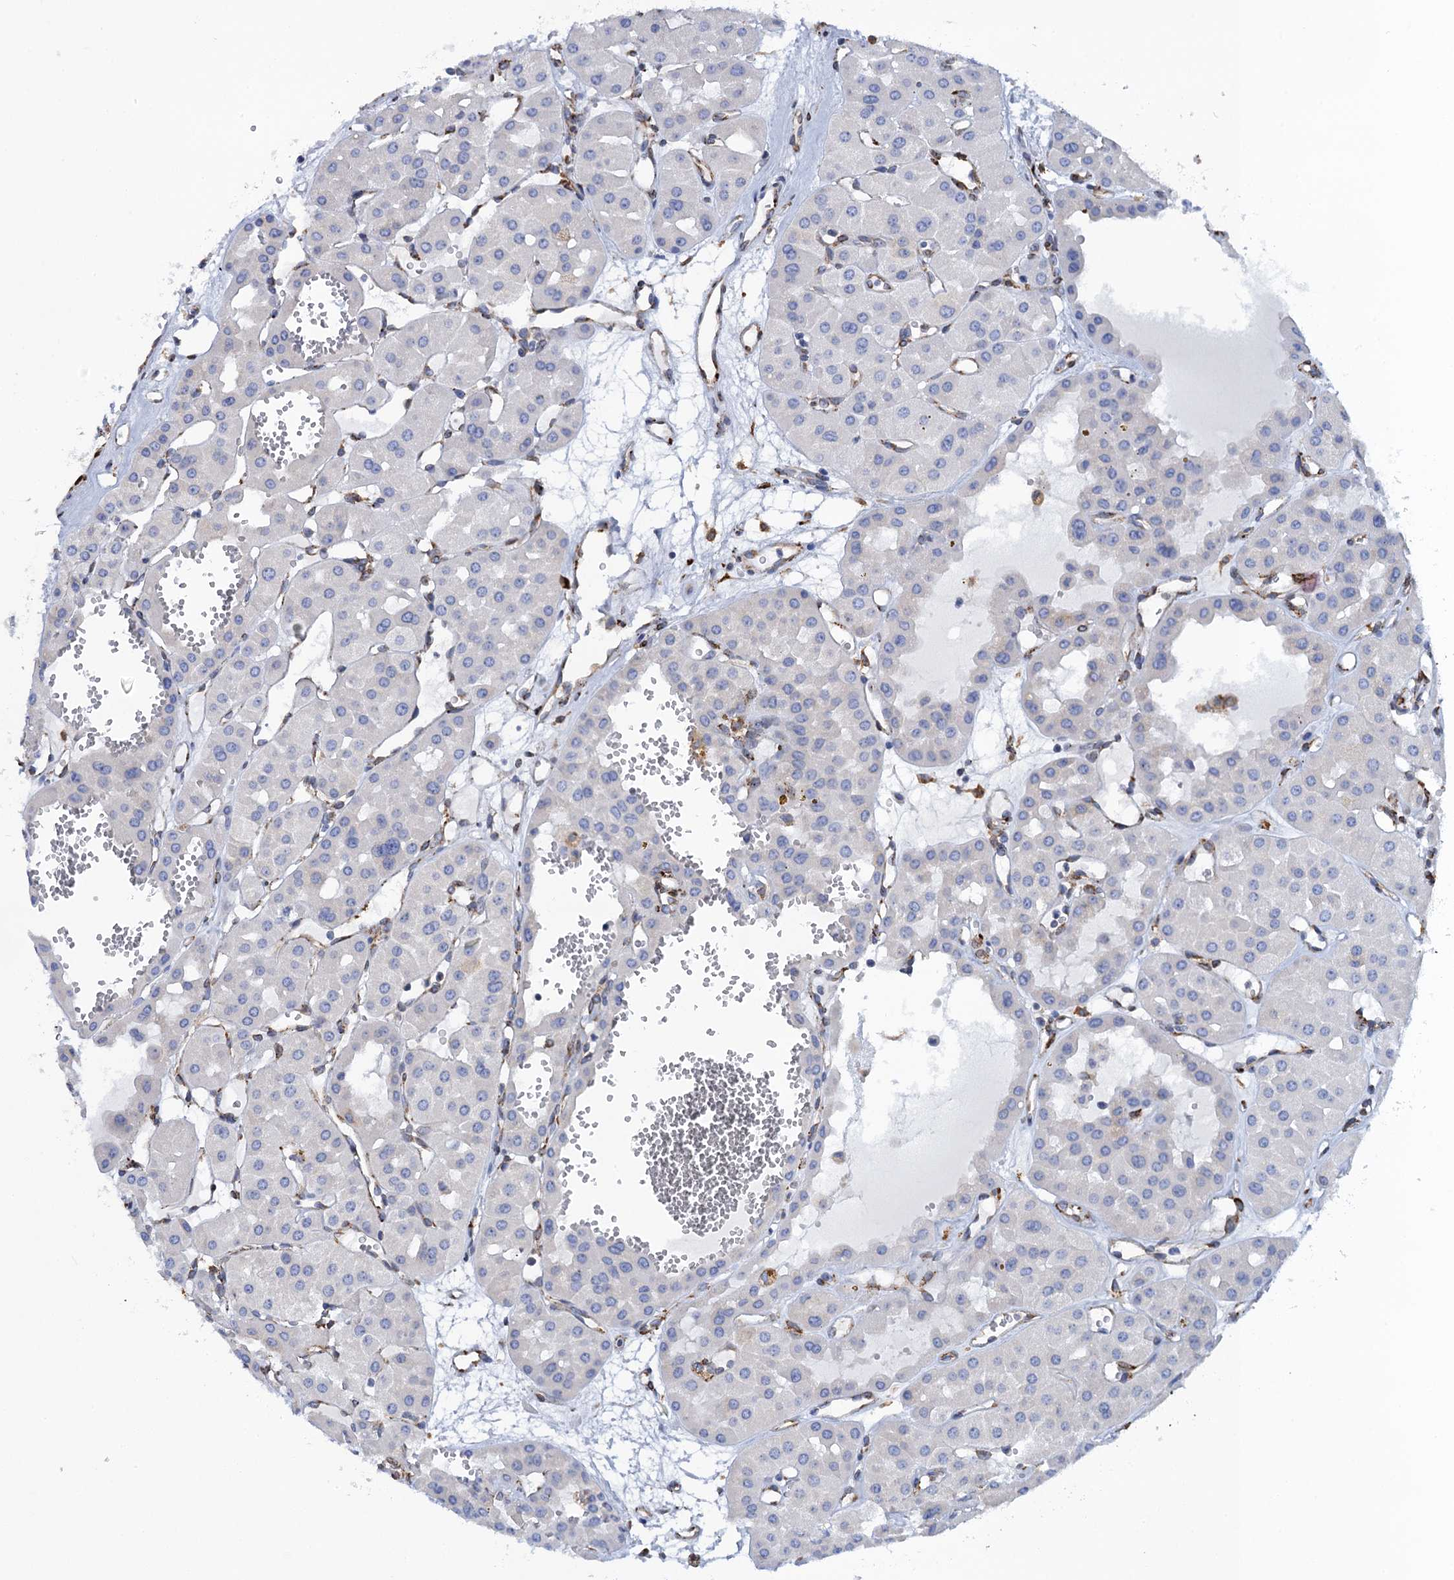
{"staining": {"intensity": "negative", "quantity": "none", "location": "none"}, "tissue": "renal cancer", "cell_type": "Tumor cells", "image_type": "cancer", "snomed": [{"axis": "morphology", "description": "Carcinoma, NOS"}, {"axis": "topography", "description": "Kidney"}], "caption": "IHC photomicrograph of neoplastic tissue: renal cancer stained with DAB (3,3'-diaminobenzidine) displays no significant protein staining in tumor cells. (DAB (3,3'-diaminobenzidine) immunohistochemistry, high magnification).", "gene": "POGLUT3", "patient": {"sex": "female", "age": 75}}